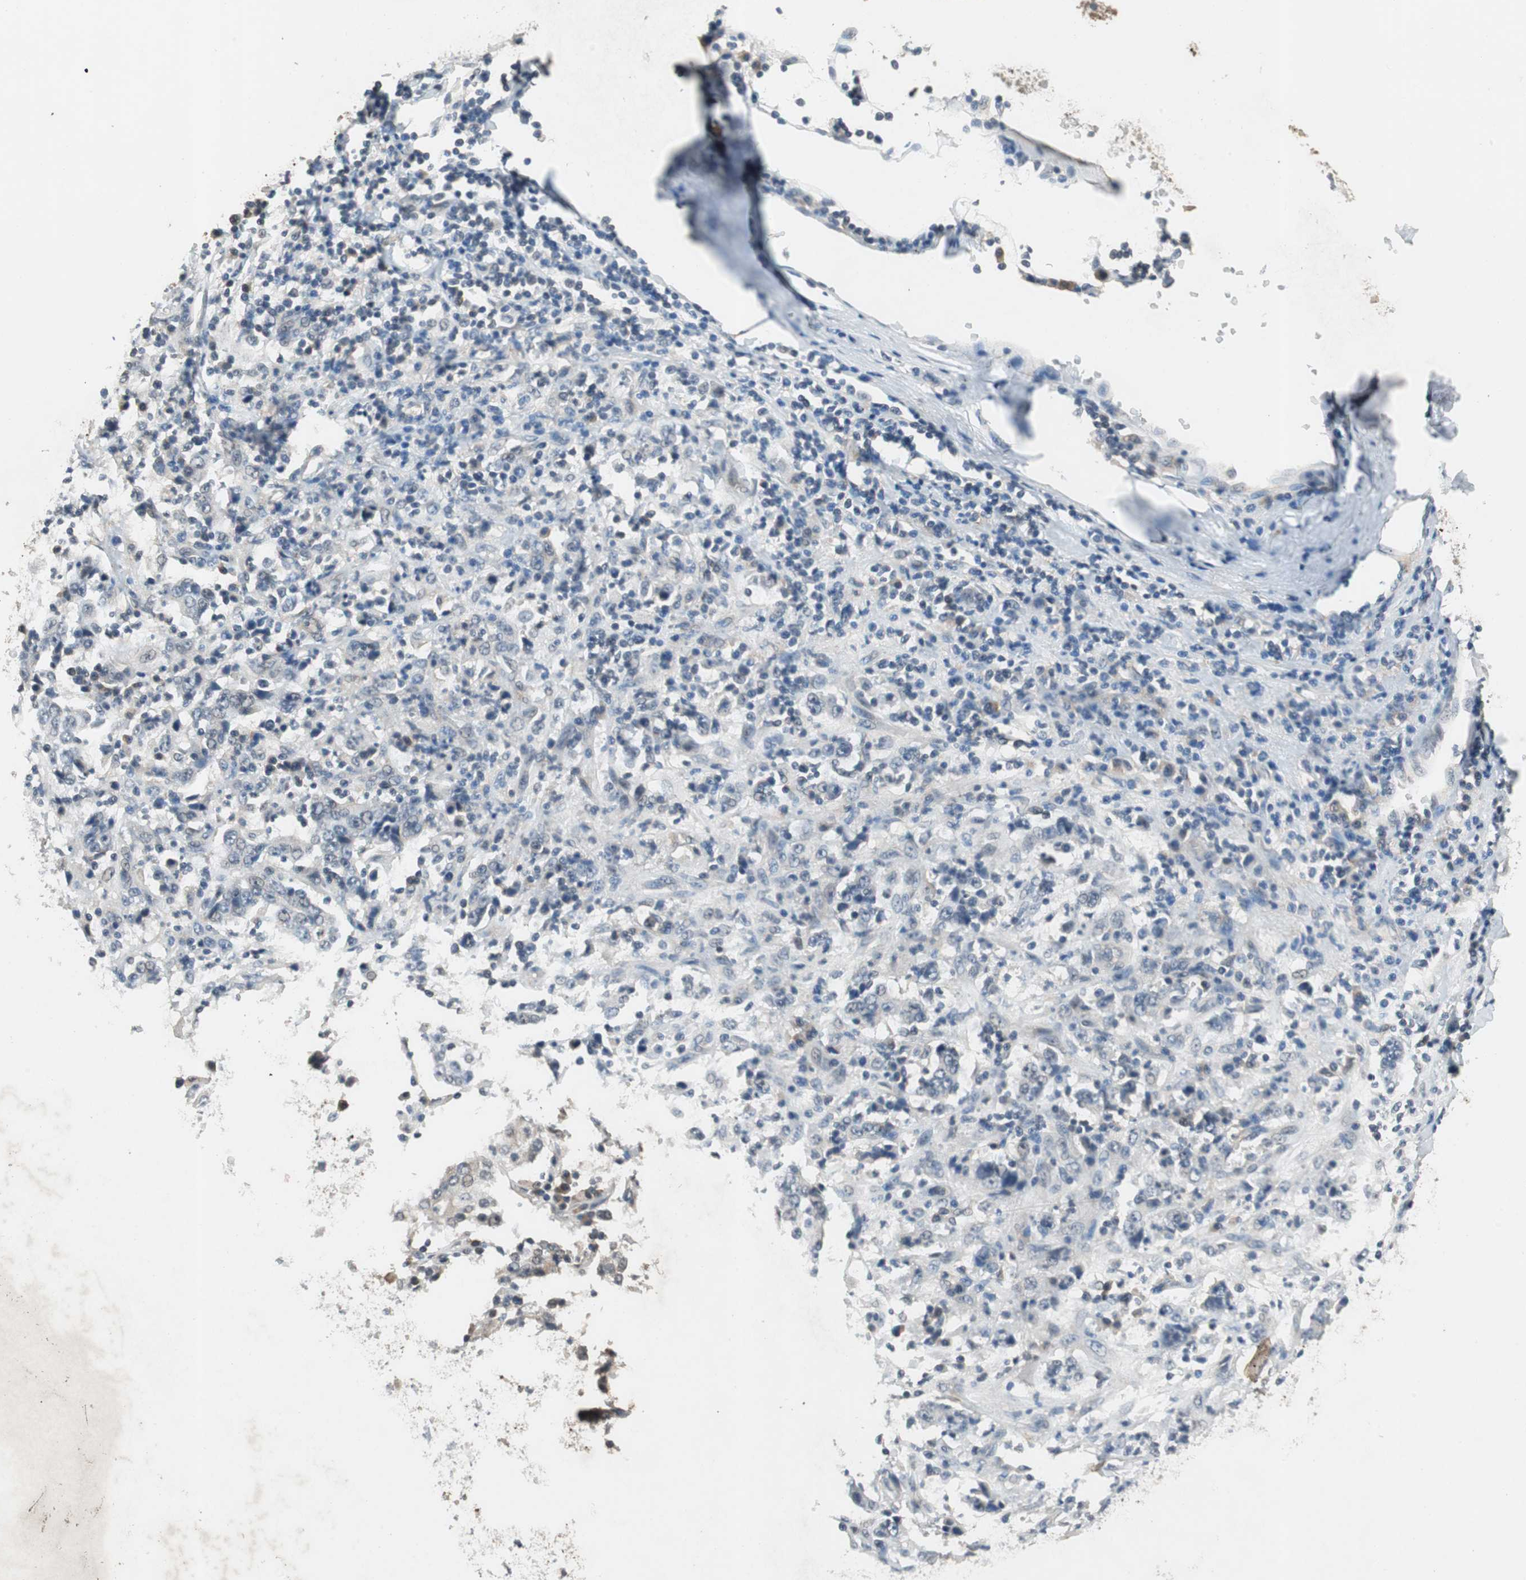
{"staining": {"intensity": "negative", "quantity": "none", "location": "none"}, "tissue": "stomach cancer", "cell_type": "Tumor cells", "image_type": "cancer", "snomed": [{"axis": "morphology", "description": "Normal tissue, NOS"}, {"axis": "morphology", "description": "Adenocarcinoma, NOS"}, {"axis": "topography", "description": "Stomach, upper"}, {"axis": "topography", "description": "Stomach"}], "caption": "This micrograph is of stomach cancer stained with immunohistochemistry to label a protein in brown with the nuclei are counter-stained blue. There is no positivity in tumor cells. (Stains: DAB (3,3'-diaminobenzidine) IHC with hematoxylin counter stain, Microscopy: brightfield microscopy at high magnification).", "gene": "PI4KB", "patient": {"sex": "male", "age": 59}}